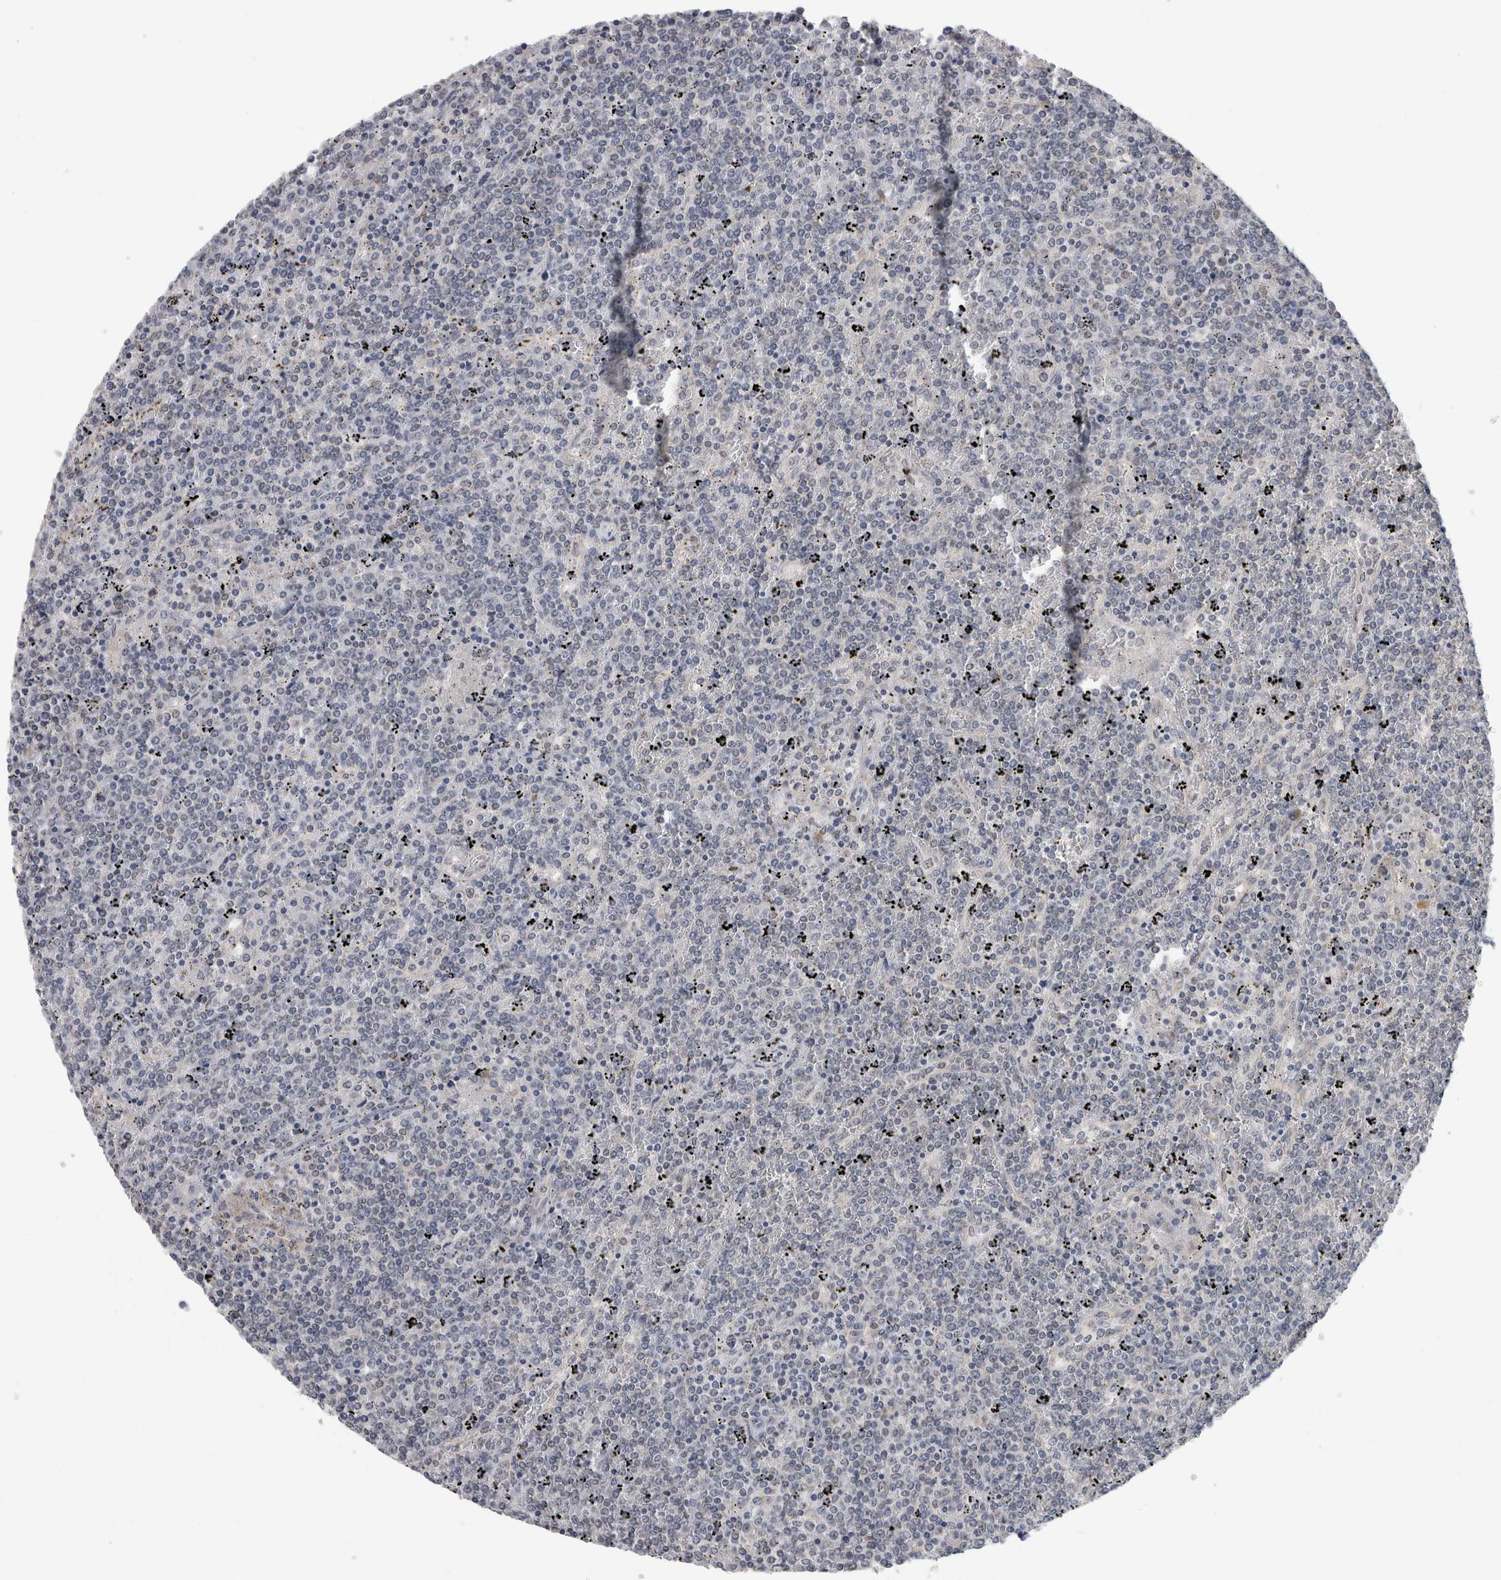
{"staining": {"intensity": "negative", "quantity": "none", "location": "none"}, "tissue": "lymphoma", "cell_type": "Tumor cells", "image_type": "cancer", "snomed": [{"axis": "morphology", "description": "Malignant lymphoma, non-Hodgkin's type, Low grade"}, {"axis": "topography", "description": "Spleen"}], "caption": "DAB immunohistochemical staining of malignant lymphoma, non-Hodgkin's type (low-grade) demonstrates no significant expression in tumor cells.", "gene": "TMEM242", "patient": {"sex": "female", "age": 19}}